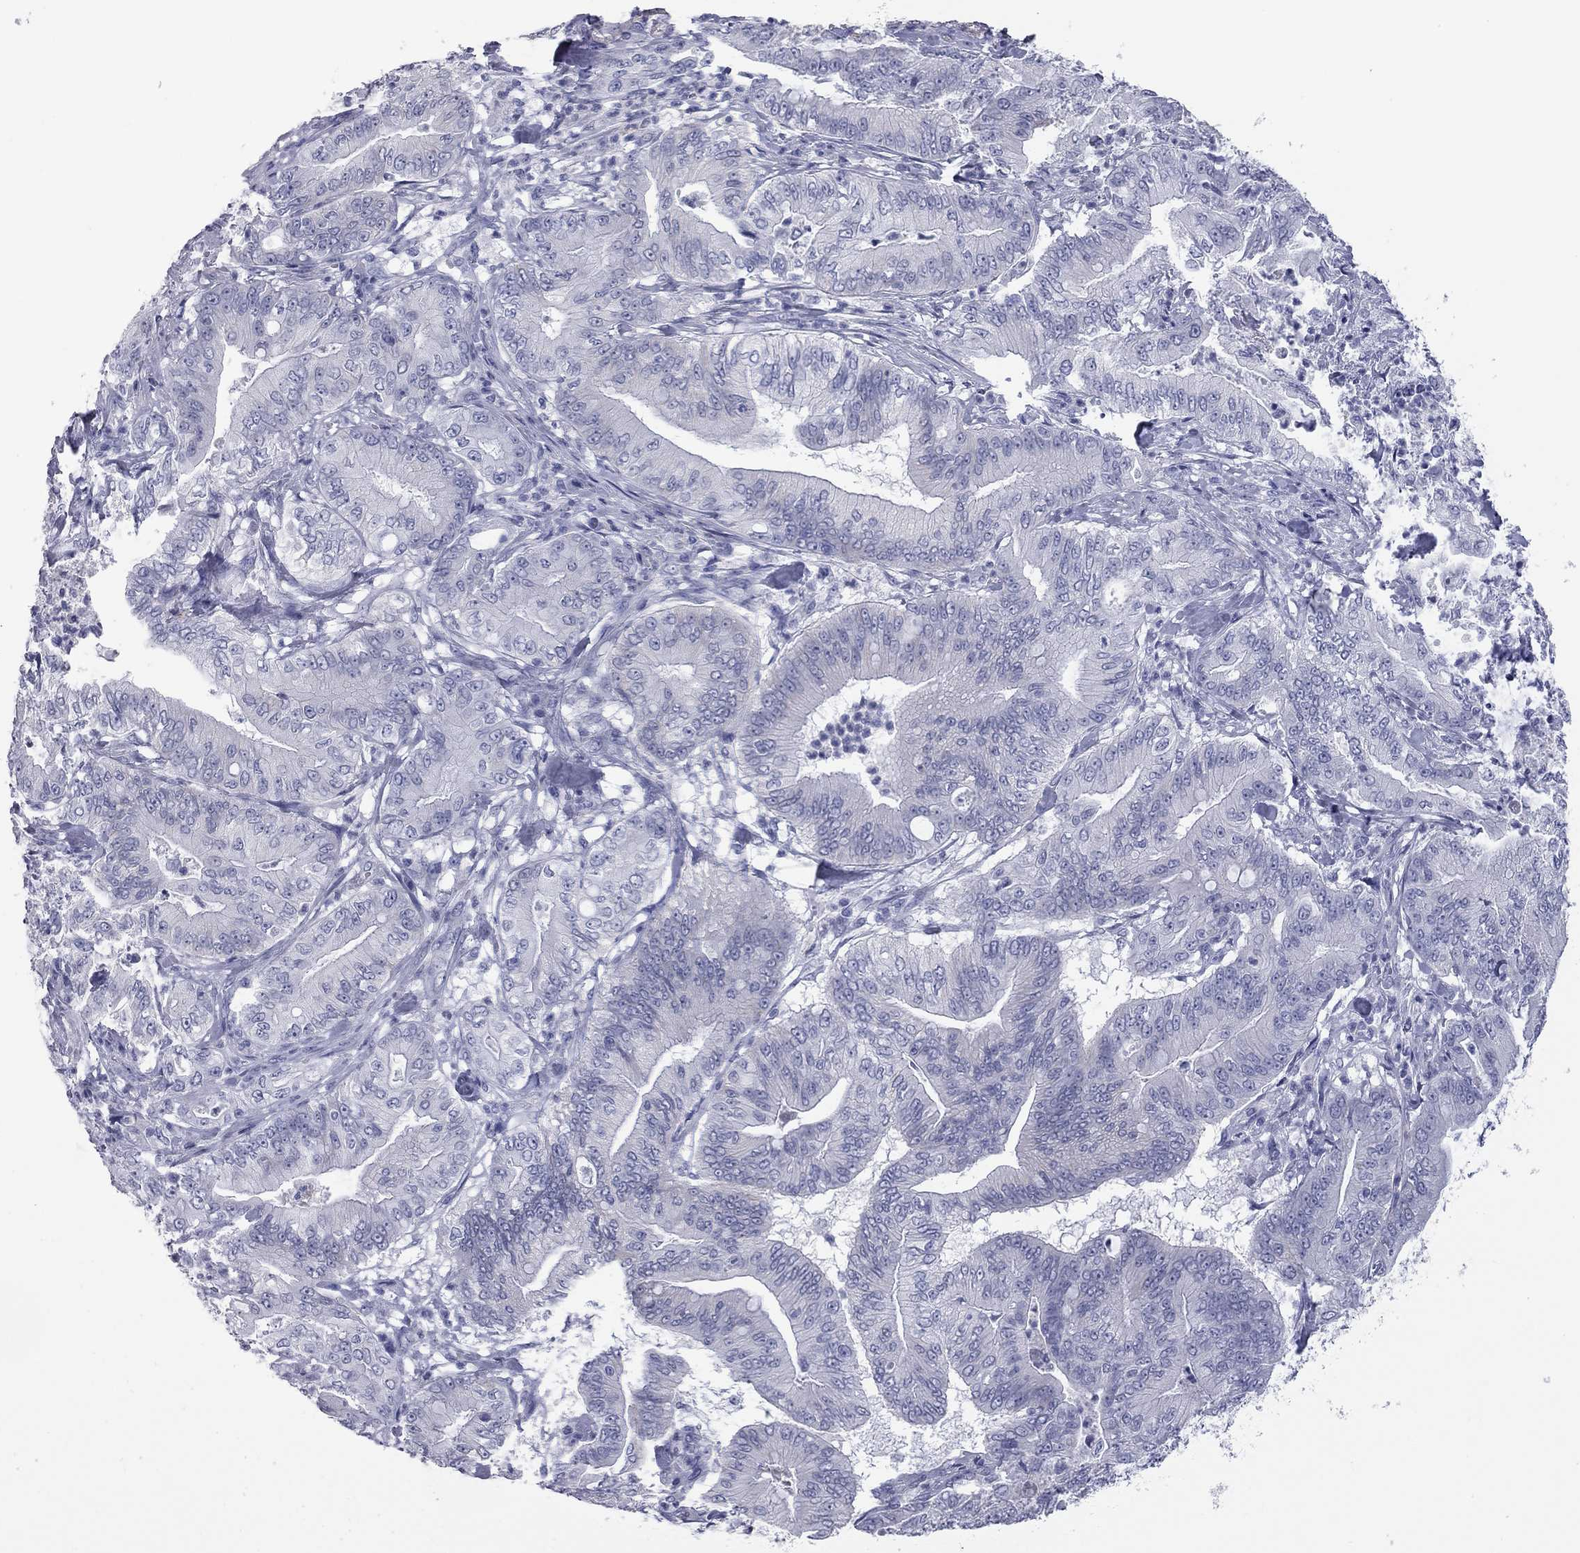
{"staining": {"intensity": "negative", "quantity": "none", "location": "none"}, "tissue": "pancreatic cancer", "cell_type": "Tumor cells", "image_type": "cancer", "snomed": [{"axis": "morphology", "description": "Adenocarcinoma, NOS"}, {"axis": "topography", "description": "Pancreas"}], "caption": "Immunohistochemistry micrograph of neoplastic tissue: human pancreatic cancer stained with DAB (3,3'-diaminobenzidine) exhibits no significant protein staining in tumor cells.", "gene": "AK8", "patient": {"sex": "male", "age": 71}}